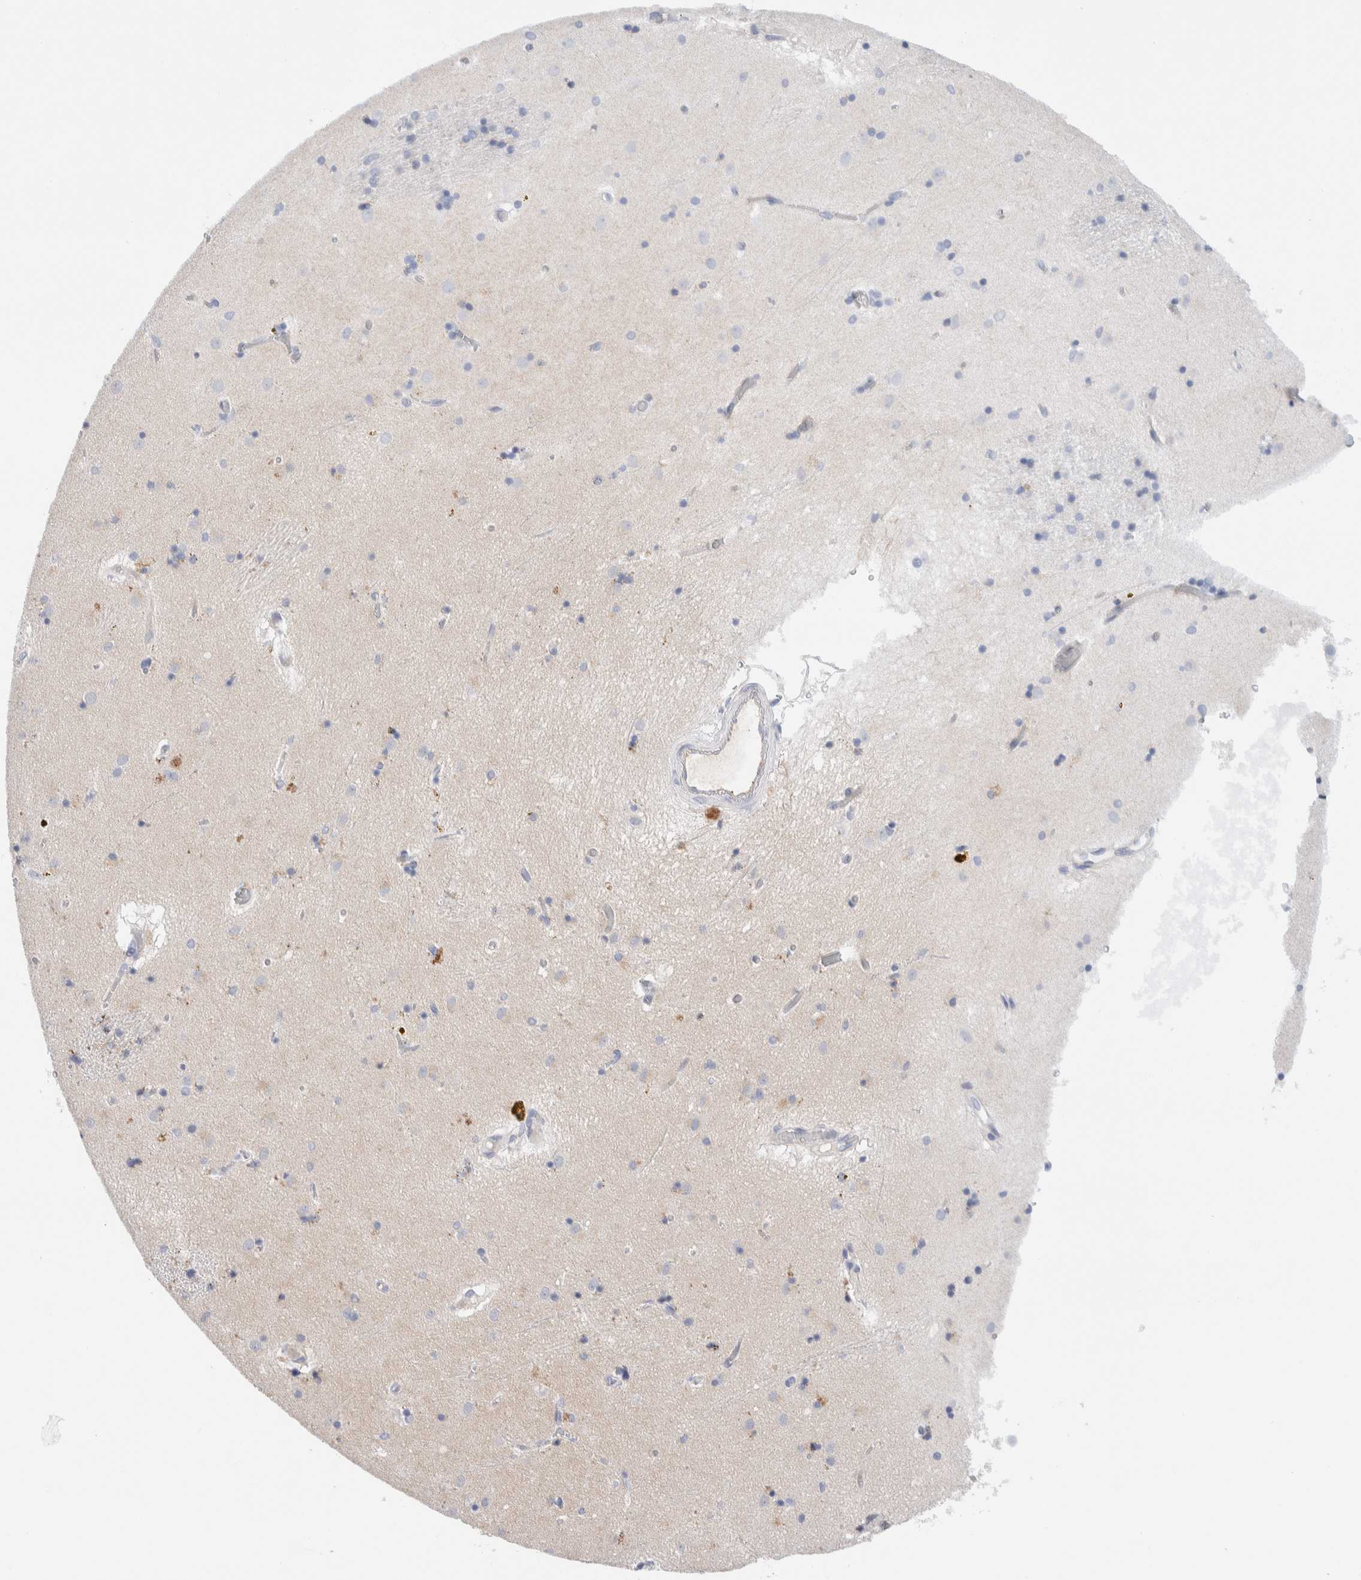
{"staining": {"intensity": "moderate", "quantity": "<25%", "location": "cytoplasmic/membranous"}, "tissue": "caudate", "cell_type": "Glial cells", "image_type": "normal", "snomed": [{"axis": "morphology", "description": "Normal tissue, NOS"}, {"axis": "topography", "description": "Lateral ventricle wall"}], "caption": "The photomicrograph reveals immunohistochemical staining of normal caudate. There is moderate cytoplasmic/membranous staining is identified in about <25% of glial cells. Immunohistochemistry stains the protein in brown and the nuclei are stained blue.", "gene": "METRNL", "patient": {"sex": "male", "age": 70}}